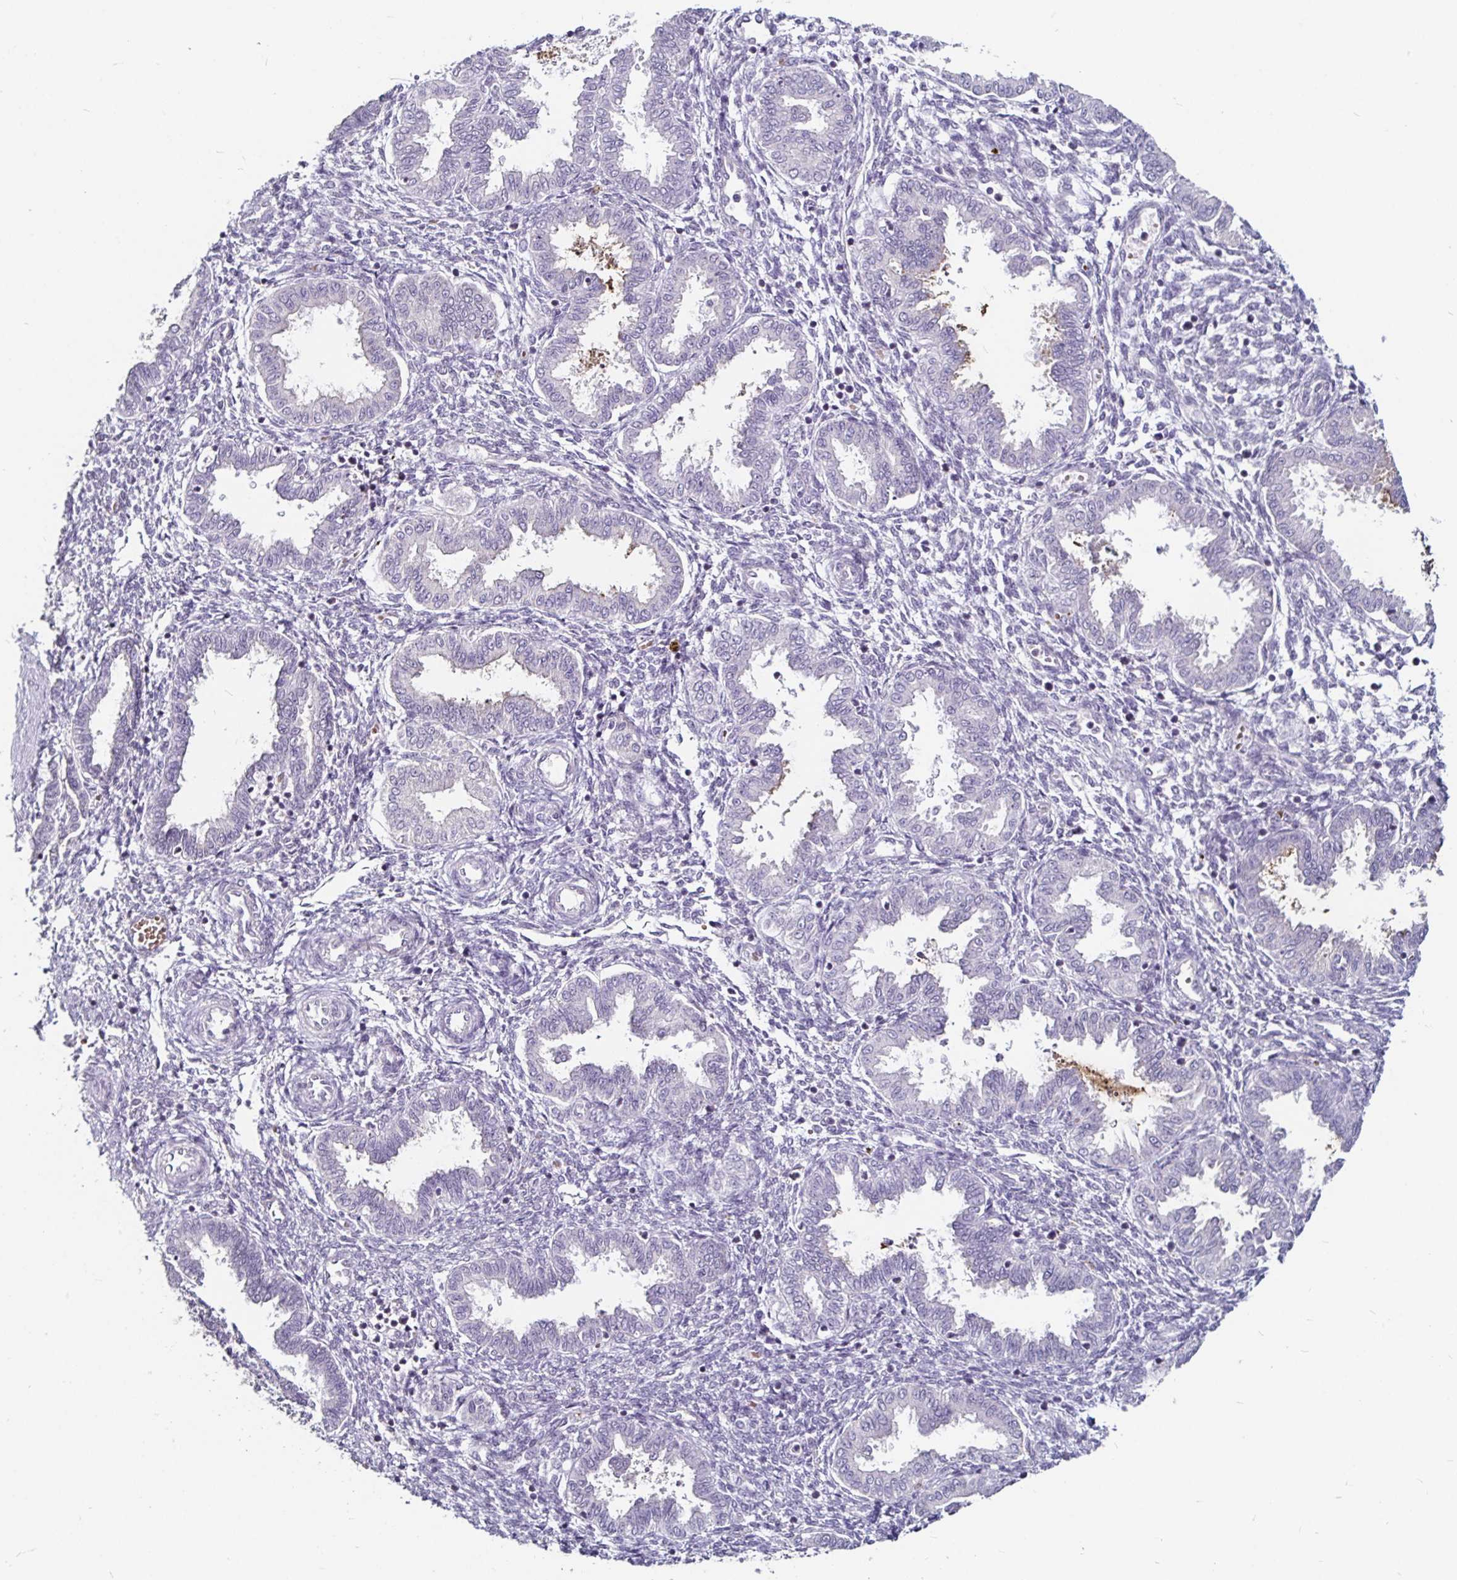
{"staining": {"intensity": "negative", "quantity": "none", "location": "none"}, "tissue": "endometrium", "cell_type": "Cells in endometrial stroma", "image_type": "normal", "snomed": [{"axis": "morphology", "description": "Normal tissue, NOS"}, {"axis": "topography", "description": "Endometrium"}], "caption": "Immunohistochemistry (IHC) micrograph of unremarkable endometrium stained for a protein (brown), which displays no staining in cells in endometrial stroma.", "gene": "FAIM2", "patient": {"sex": "female", "age": 33}}